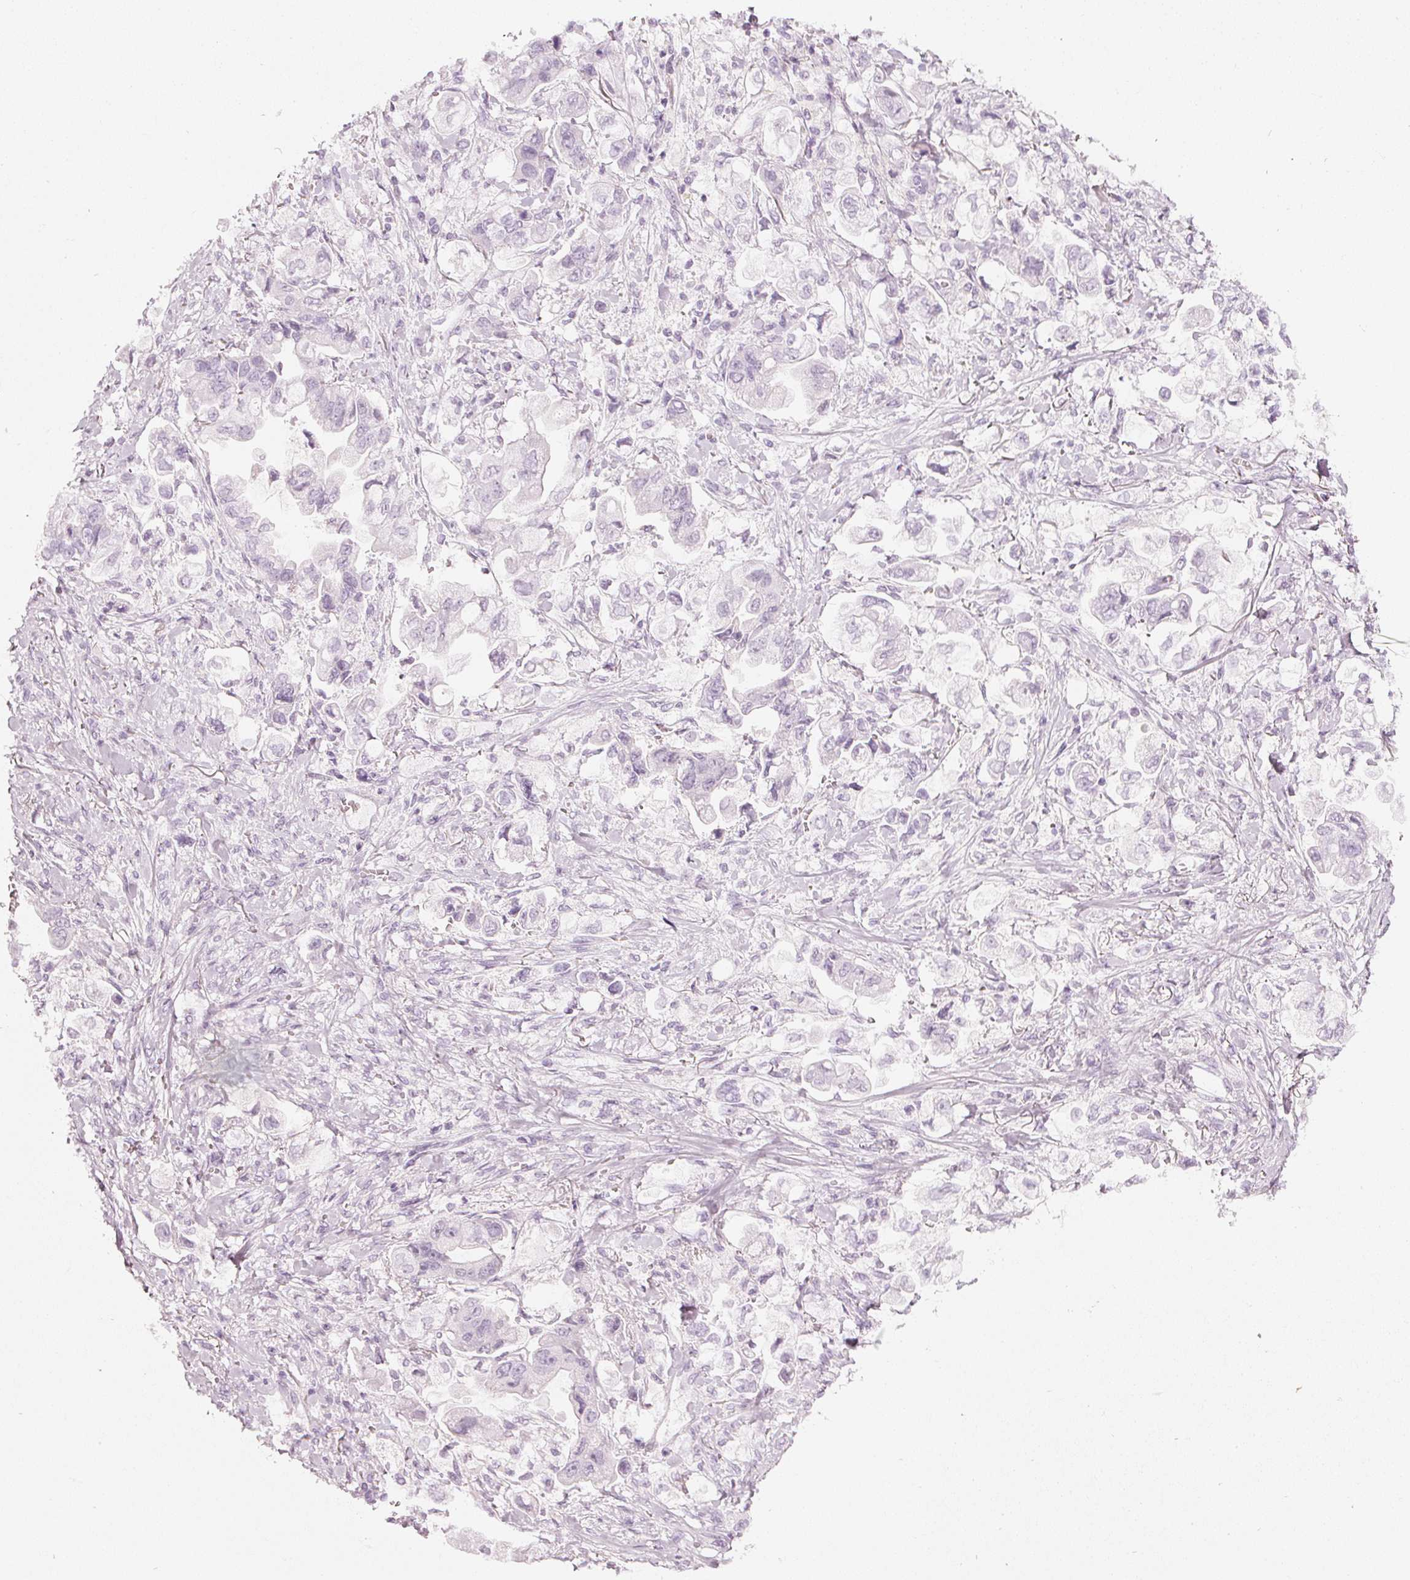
{"staining": {"intensity": "negative", "quantity": "none", "location": "none"}, "tissue": "stomach cancer", "cell_type": "Tumor cells", "image_type": "cancer", "snomed": [{"axis": "morphology", "description": "Adenocarcinoma, NOS"}, {"axis": "topography", "description": "Stomach"}], "caption": "A high-resolution histopathology image shows immunohistochemistry staining of stomach cancer, which reveals no significant staining in tumor cells. The staining was performed using DAB (3,3'-diaminobenzidine) to visualize the protein expression in brown, while the nuclei were stained in blue with hematoxylin (Magnification: 20x).", "gene": "CNP", "patient": {"sex": "male", "age": 62}}